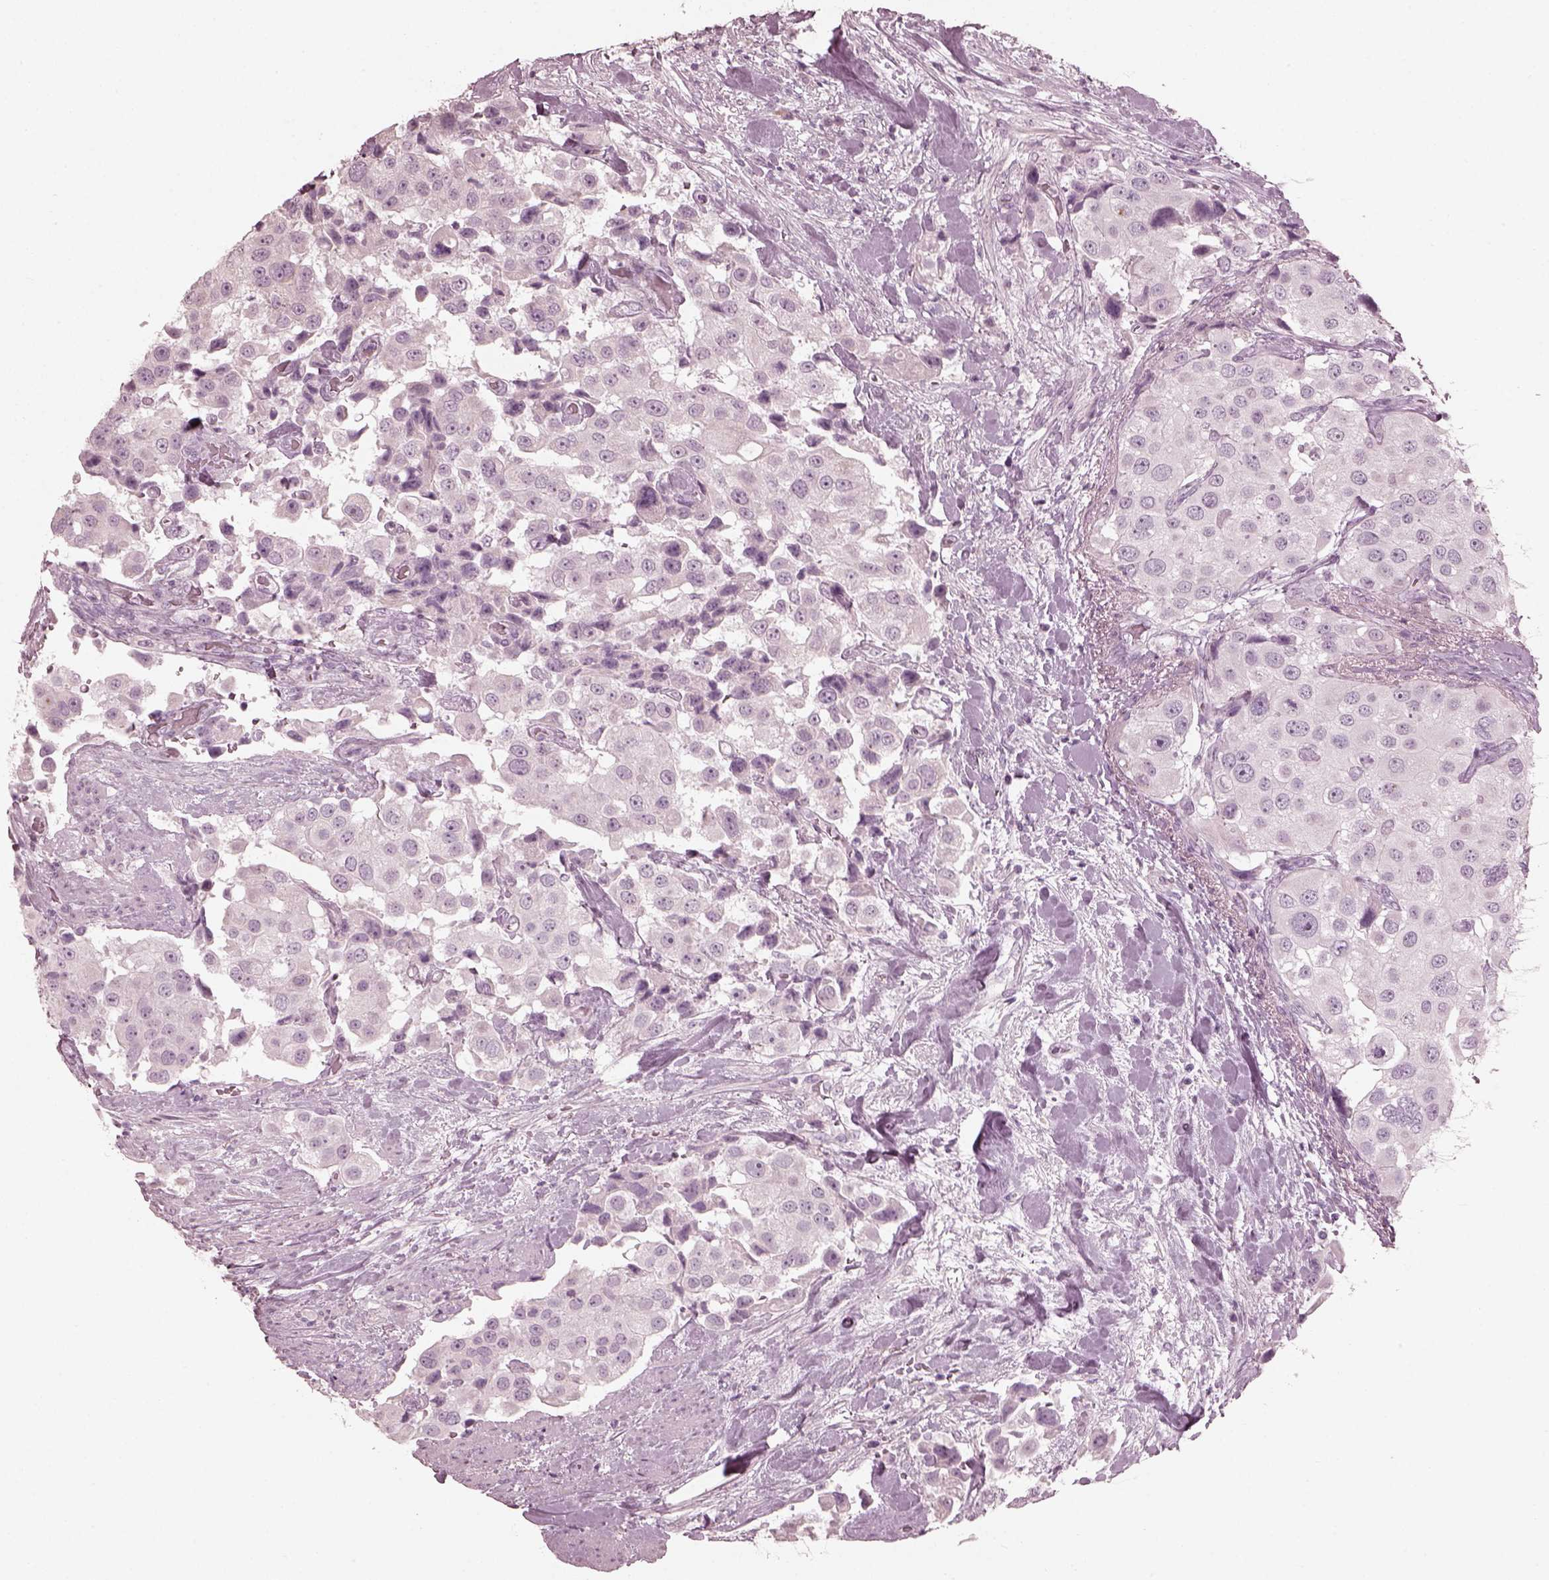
{"staining": {"intensity": "negative", "quantity": "none", "location": "none"}, "tissue": "urothelial cancer", "cell_type": "Tumor cells", "image_type": "cancer", "snomed": [{"axis": "morphology", "description": "Urothelial carcinoma, High grade"}, {"axis": "topography", "description": "Urinary bladder"}], "caption": "High-grade urothelial carcinoma was stained to show a protein in brown. There is no significant staining in tumor cells.", "gene": "SAXO2", "patient": {"sex": "female", "age": 64}}